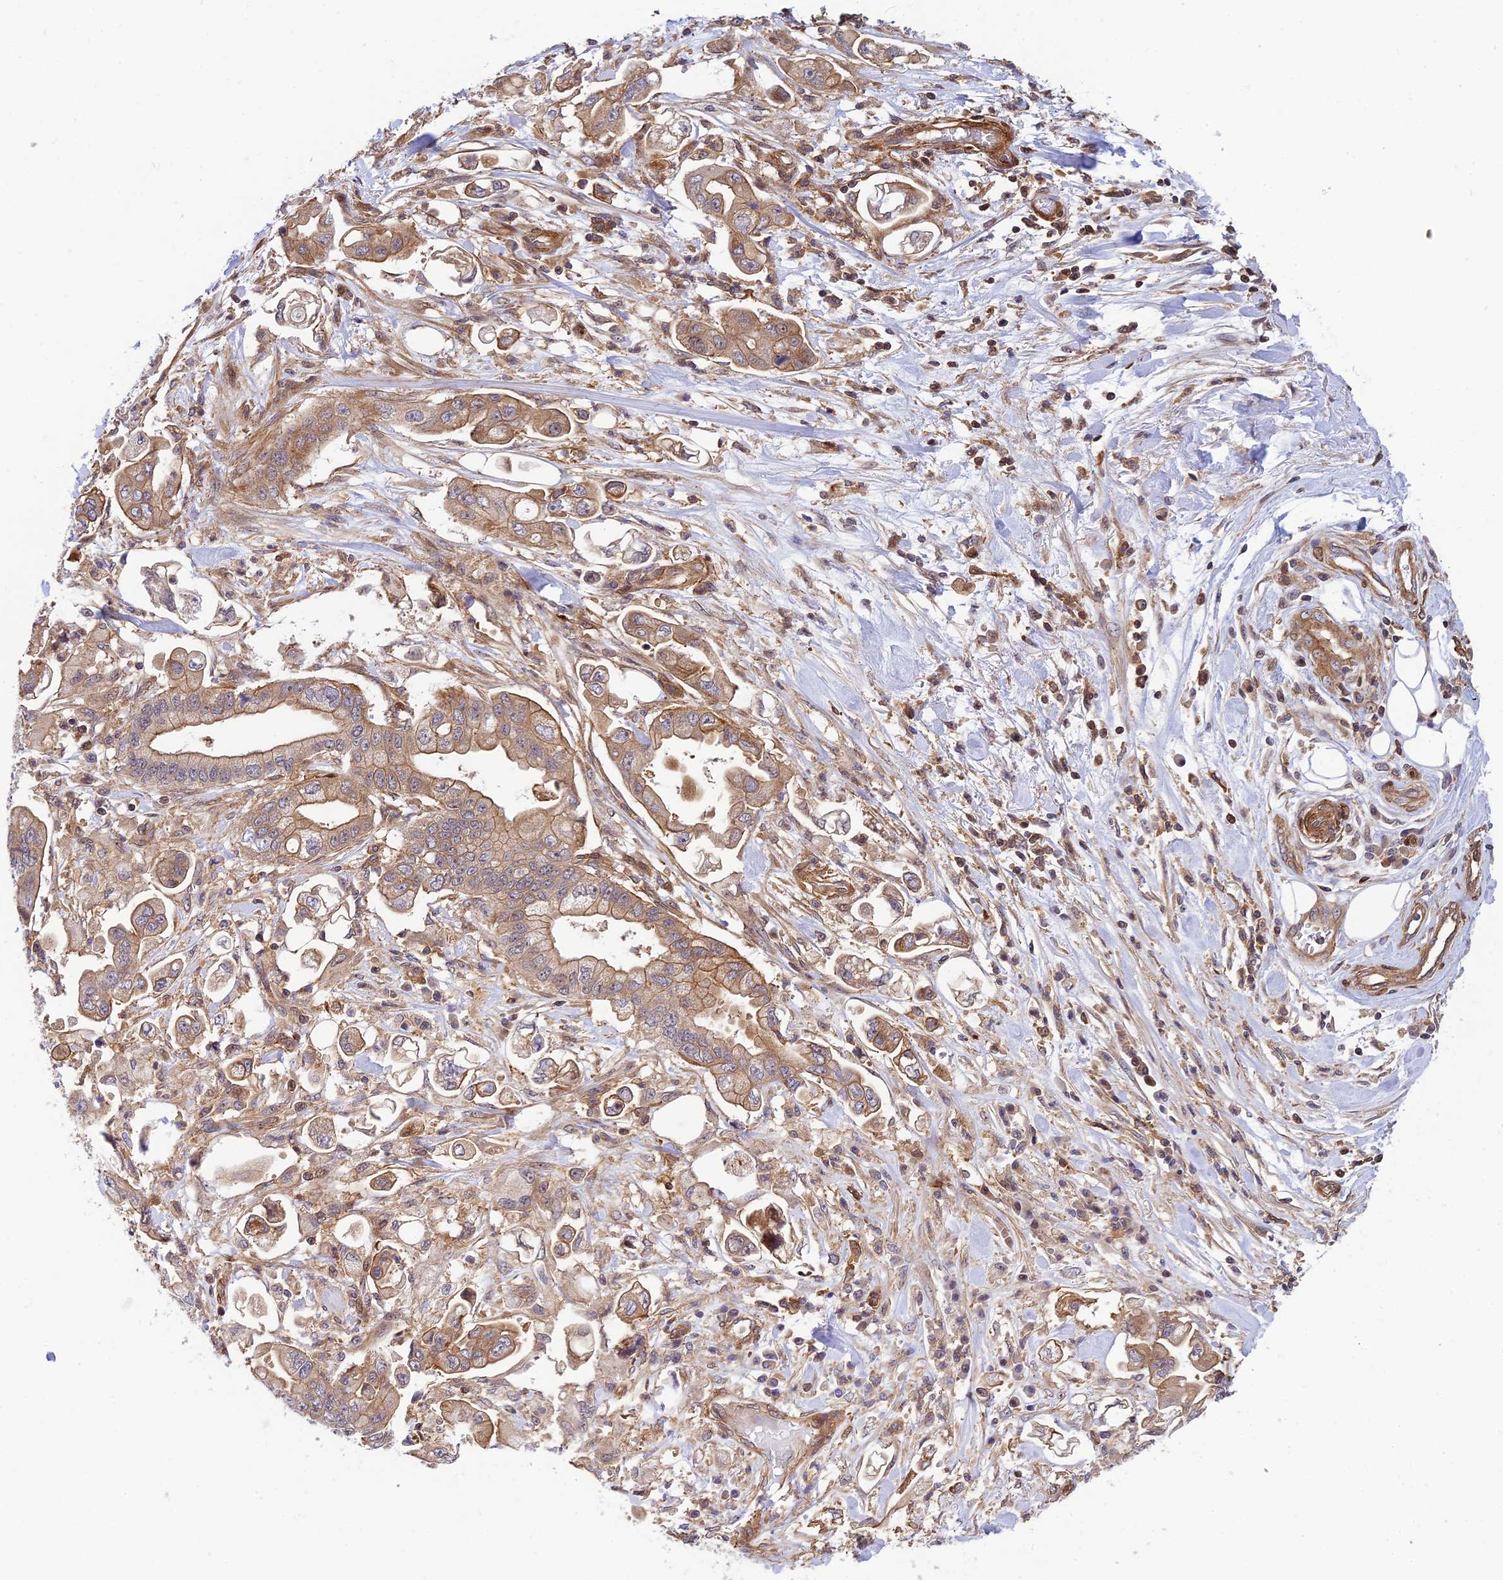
{"staining": {"intensity": "moderate", "quantity": ">75%", "location": "cytoplasmic/membranous"}, "tissue": "stomach cancer", "cell_type": "Tumor cells", "image_type": "cancer", "snomed": [{"axis": "morphology", "description": "Adenocarcinoma, NOS"}, {"axis": "topography", "description": "Stomach"}], "caption": "Immunohistochemistry (IHC) staining of adenocarcinoma (stomach), which shows medium levels of moderate cytoplasmic/membranous expression in about >75% of tumor cells indicating moderate cytoplasmic/membranous protein staining. The staining was performed using DAB (brown) for protein detection and nuclei were counterstained in hematoxylin (blue).", "gene": "EVI5L", "patient": {"sex": "male", "age": 62}}